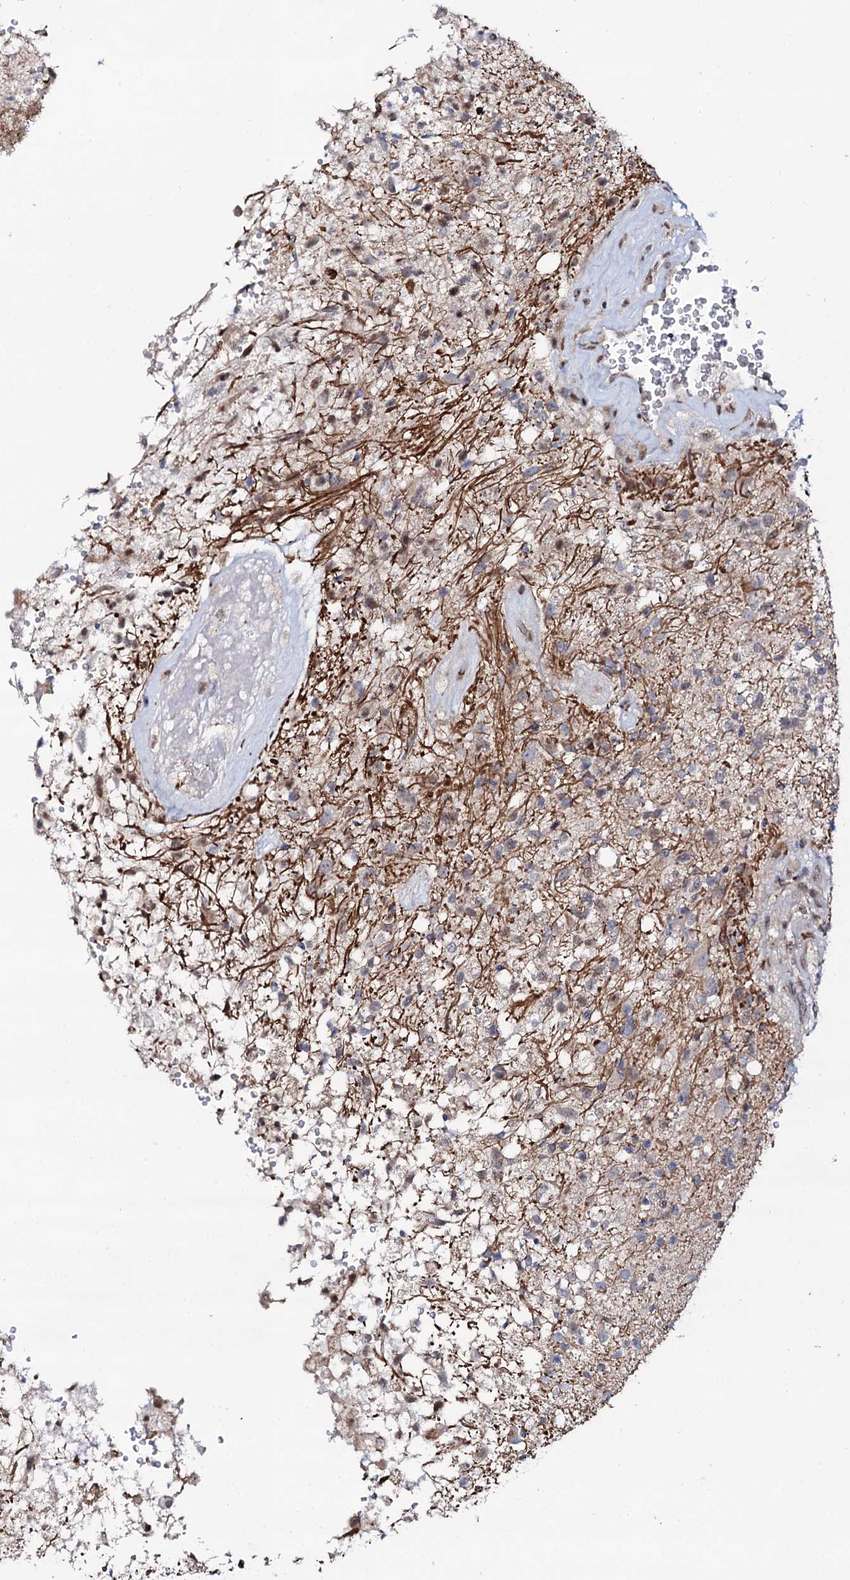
{"staining": {"intensity": "weak", "quantity": "<25%", "location": "cytoplasmic/membranous"}, "tissue": "glioma", "cell_type": "Tumor cells", "image_type": "cancer", "snomed": [{"axis": "morphology", "description": "Glioma, malignant, High grade"}, {"axis": "topography", "description": "Brain"}], "caption": "Immunohistochemistry (IHC) of glioma reveals no staining in tumor cells.", "gene": "COG6", "patient": {"sex": "male", "age": 56}}